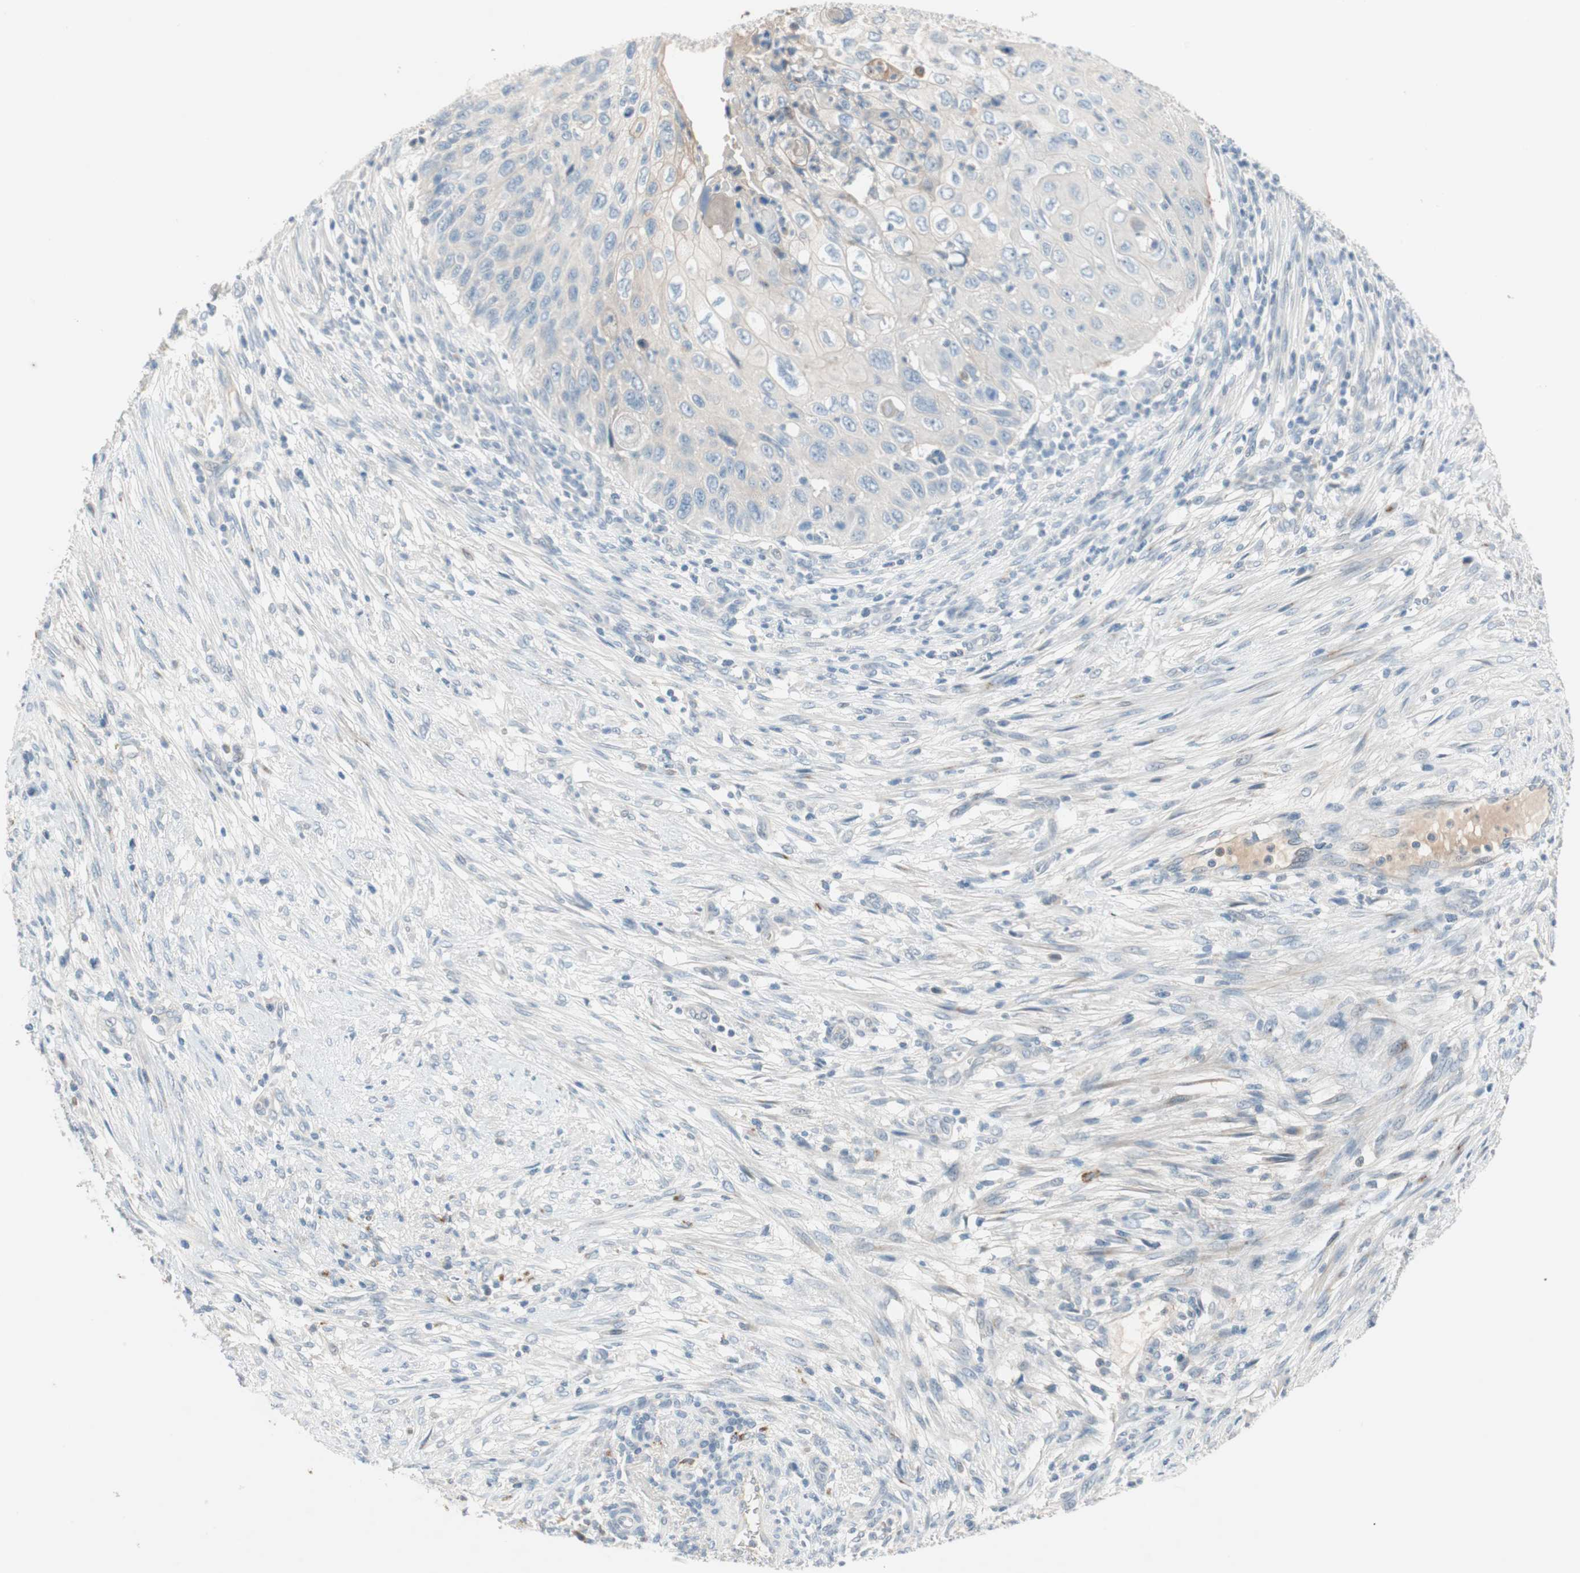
{"staining": {"intensity": "moderate", "quantity": "<25%", "location": "cytoplasmic/membranous"}, "tissue": "cervical cancer", "cell_type": "Tumor cells", "image_type": "cancer", "snomed": [{"axis": "morphology", "description": "Squamous cell carcinoma, NOS"}, {"axis": "topography", "description": "Cervix"}], "caption": "Immunohistochemistry staining of cervical cancer, which demonstrates low levels of moderate cytoplasmic/membranous expression in about <25% of tumor cells indicating moderate cytoplasmic/membranous protein positivity. The staining was performed using DAB (brown) for protein detection and nuclei were counterstained in hematoxylin (blue).", "gene": "PDZK1", "patient": {"sex": "female", "age": 70}}